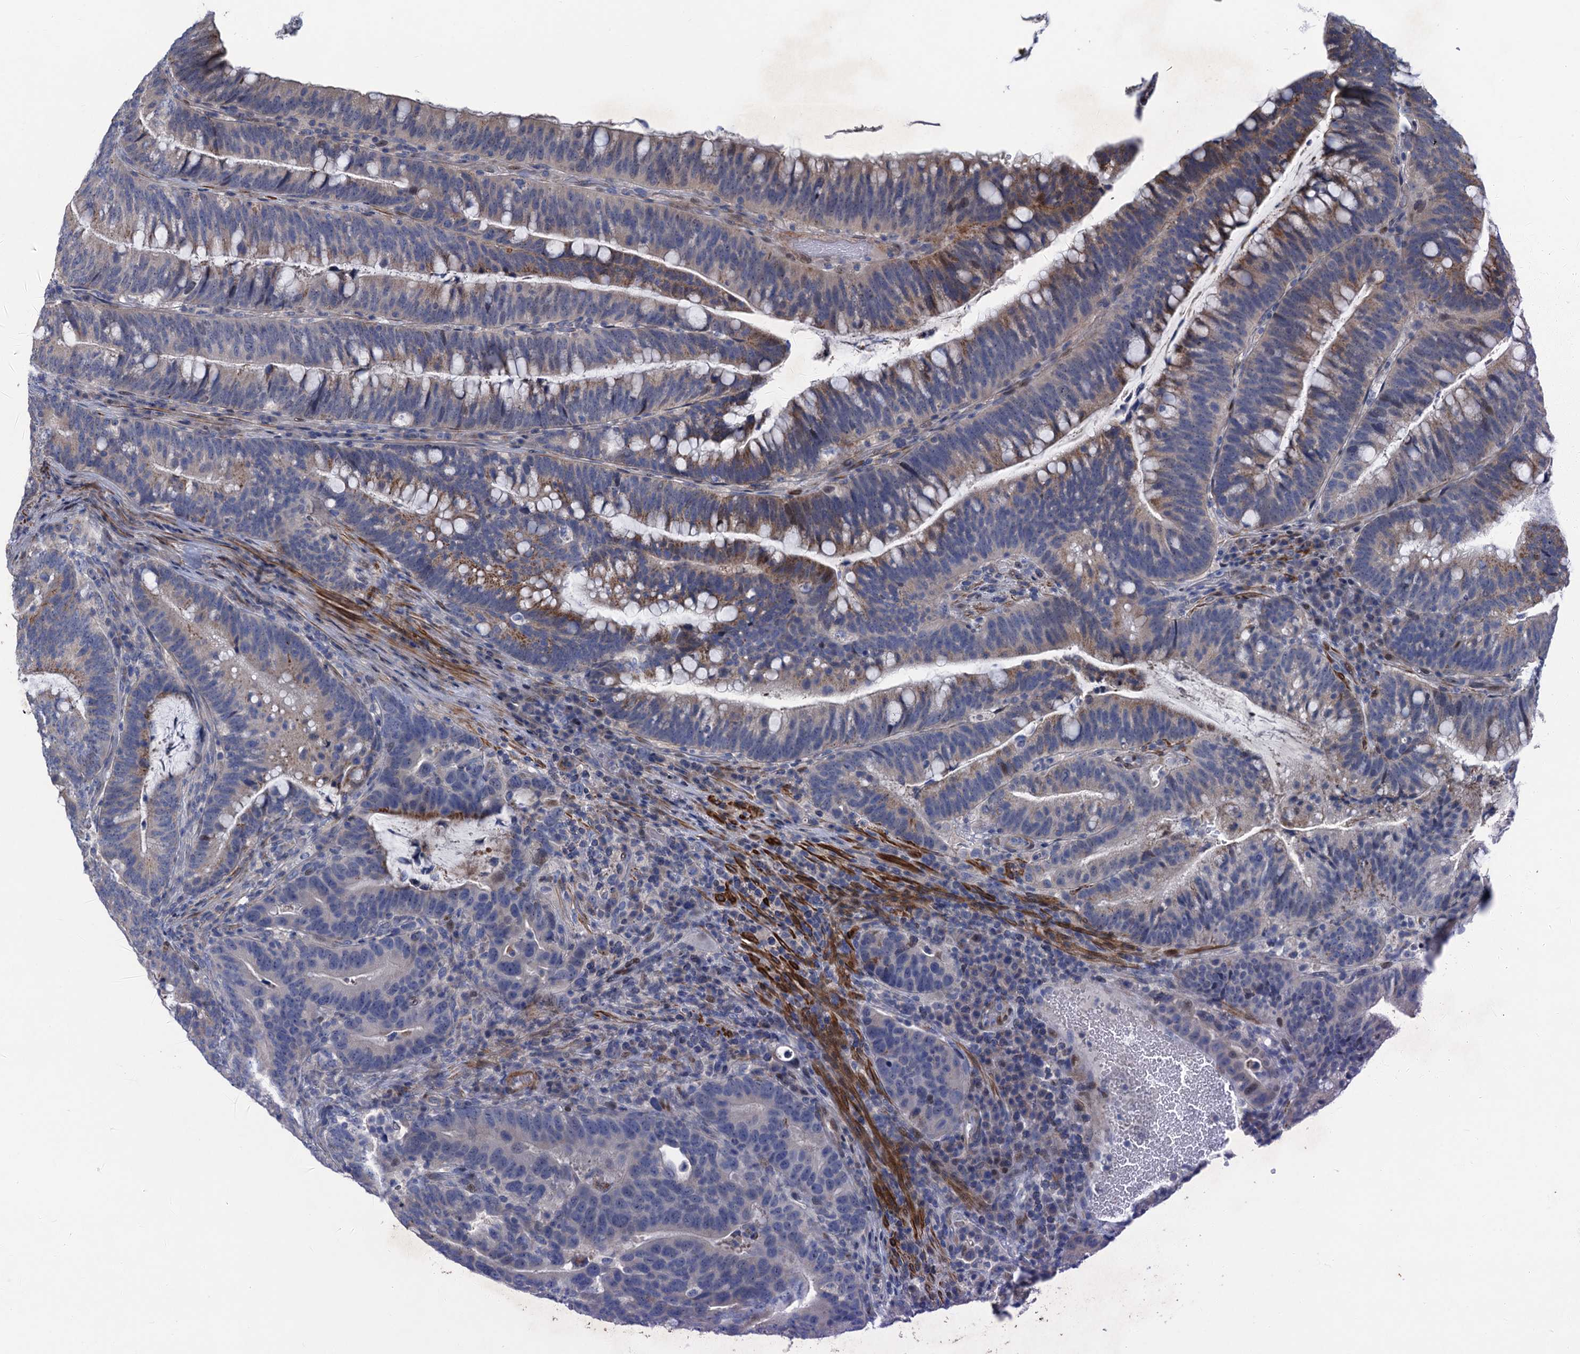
{"staining": {"intensity": "moderate", "quantity": "<25%", "location": "cytoplasmic/membranous,nuclear"}, "tissue": "colorectal cancer", "cell_type": "Tumor cells", "image_type": "cancer", "snomed": [{"axis": "morphology", "description": "Adenocarcinoma, NOS"}, {"axis": "topography", "description": "Colon"}], "caption": "High-magnification brightfield microscopy of colorectal cancer stained with DAB (brown) and counterstained with hematoxylin (blue). tumor cells exhibit moderate cytoplasmic/membranous and nuclear positivity is appreciated in about<25% of cells.", "gene": "ESYT3", "patient": {"sex": "female", "age": 66}}